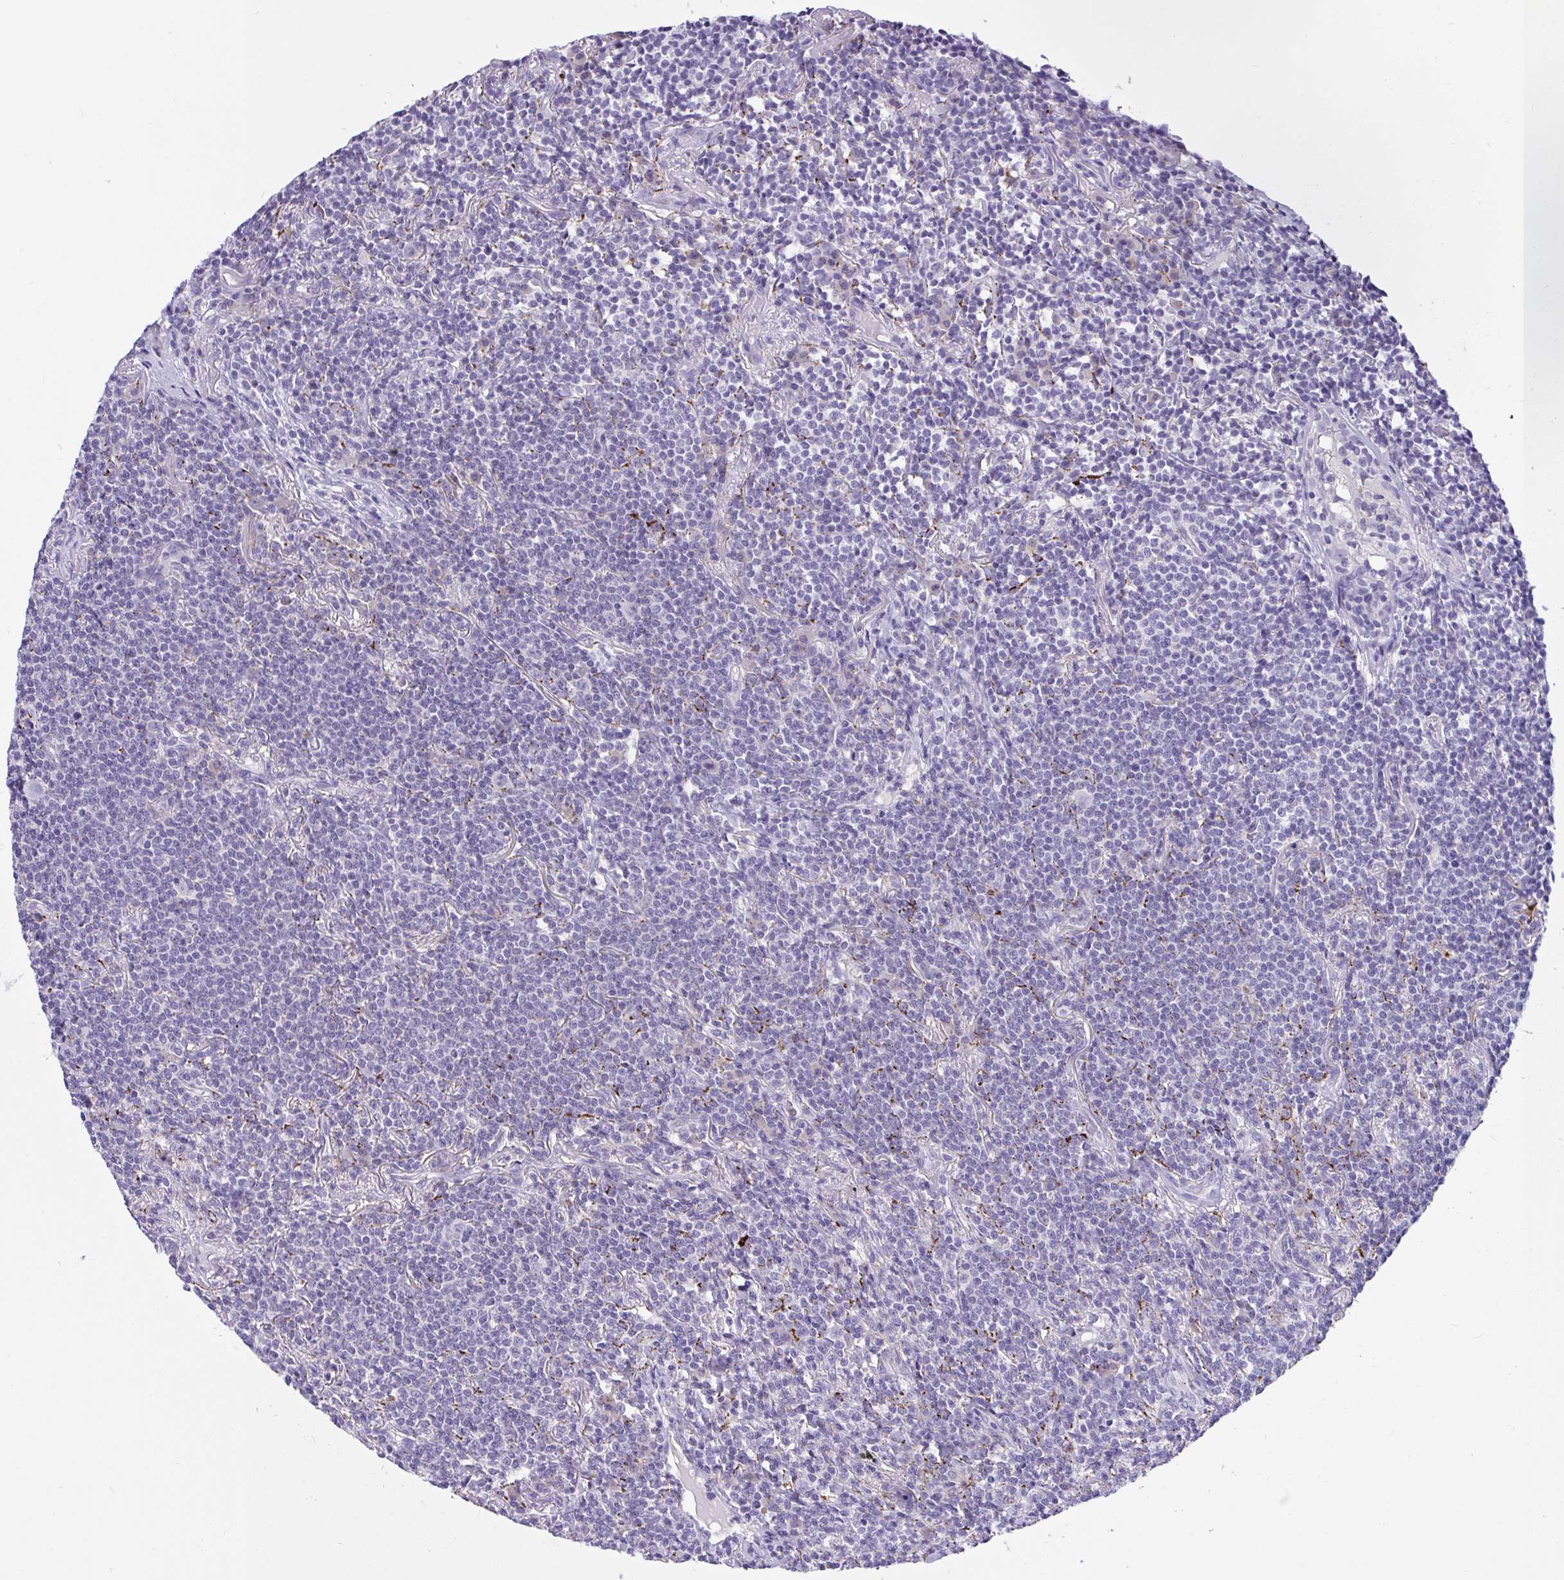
{"staining": {"intensity": "negative", "quantity": "none", "location": "none"}, "tissue": "lymphoma", "cell_type": "Tumor cells", "image_type": "cancer", "snomed": [{"axis": "morphology", "description": "Malignant lymphoma, non-Hodgkin's type, Low grade"}, {"axis": "topography", "description": "Lung"}], "caption": "Low-grade malignant lymphoma, non-Hodgkin's type was stained to show a protein in brown. There is no significant staining in tumor cells. Nuclei are stained in blue.", "gene": "SEMA6B", "patient": {"sex": "female", "age": 71}}